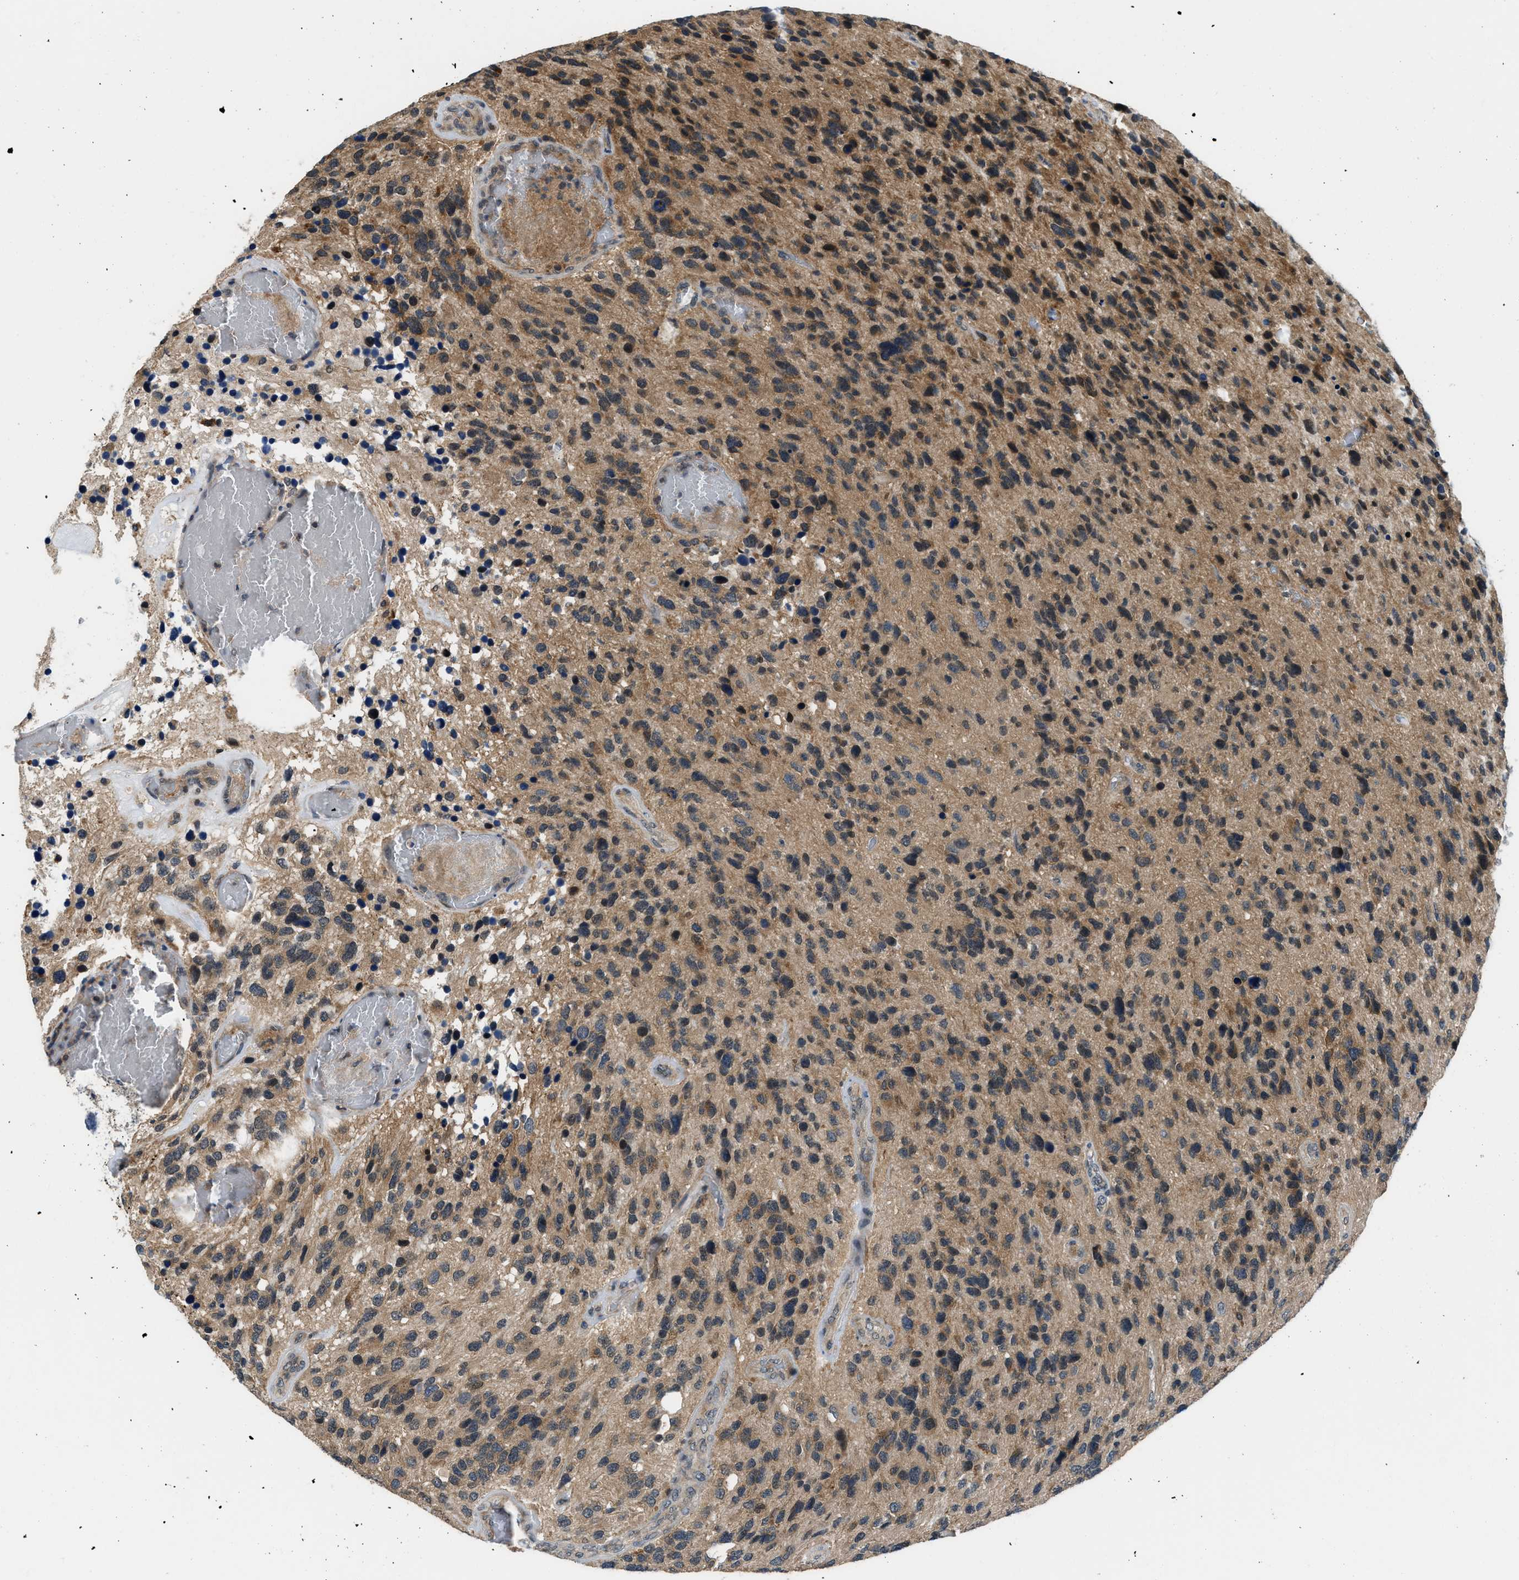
{"staining": {"intensity": "moderate", "quantity": ">75%", "location": "cytoplasmic/membranous,nuclear"}, "tissue": "glioma", "cell_type": "Tumor cells", "image_type": "cancer", "snomed": [{"axis": "morphology", "description": "Glioma, malignant, High grade"}, {"axis": "topography", "description": "Brain"}], "caption": "A brown stain labels moderate cytoplasmic/membranous and nuclear staining of a protein in malignant glioma (high-grade) tumor cells.", "gene": "MTMR1", "patient": {"sex": "female", "age": 58}}